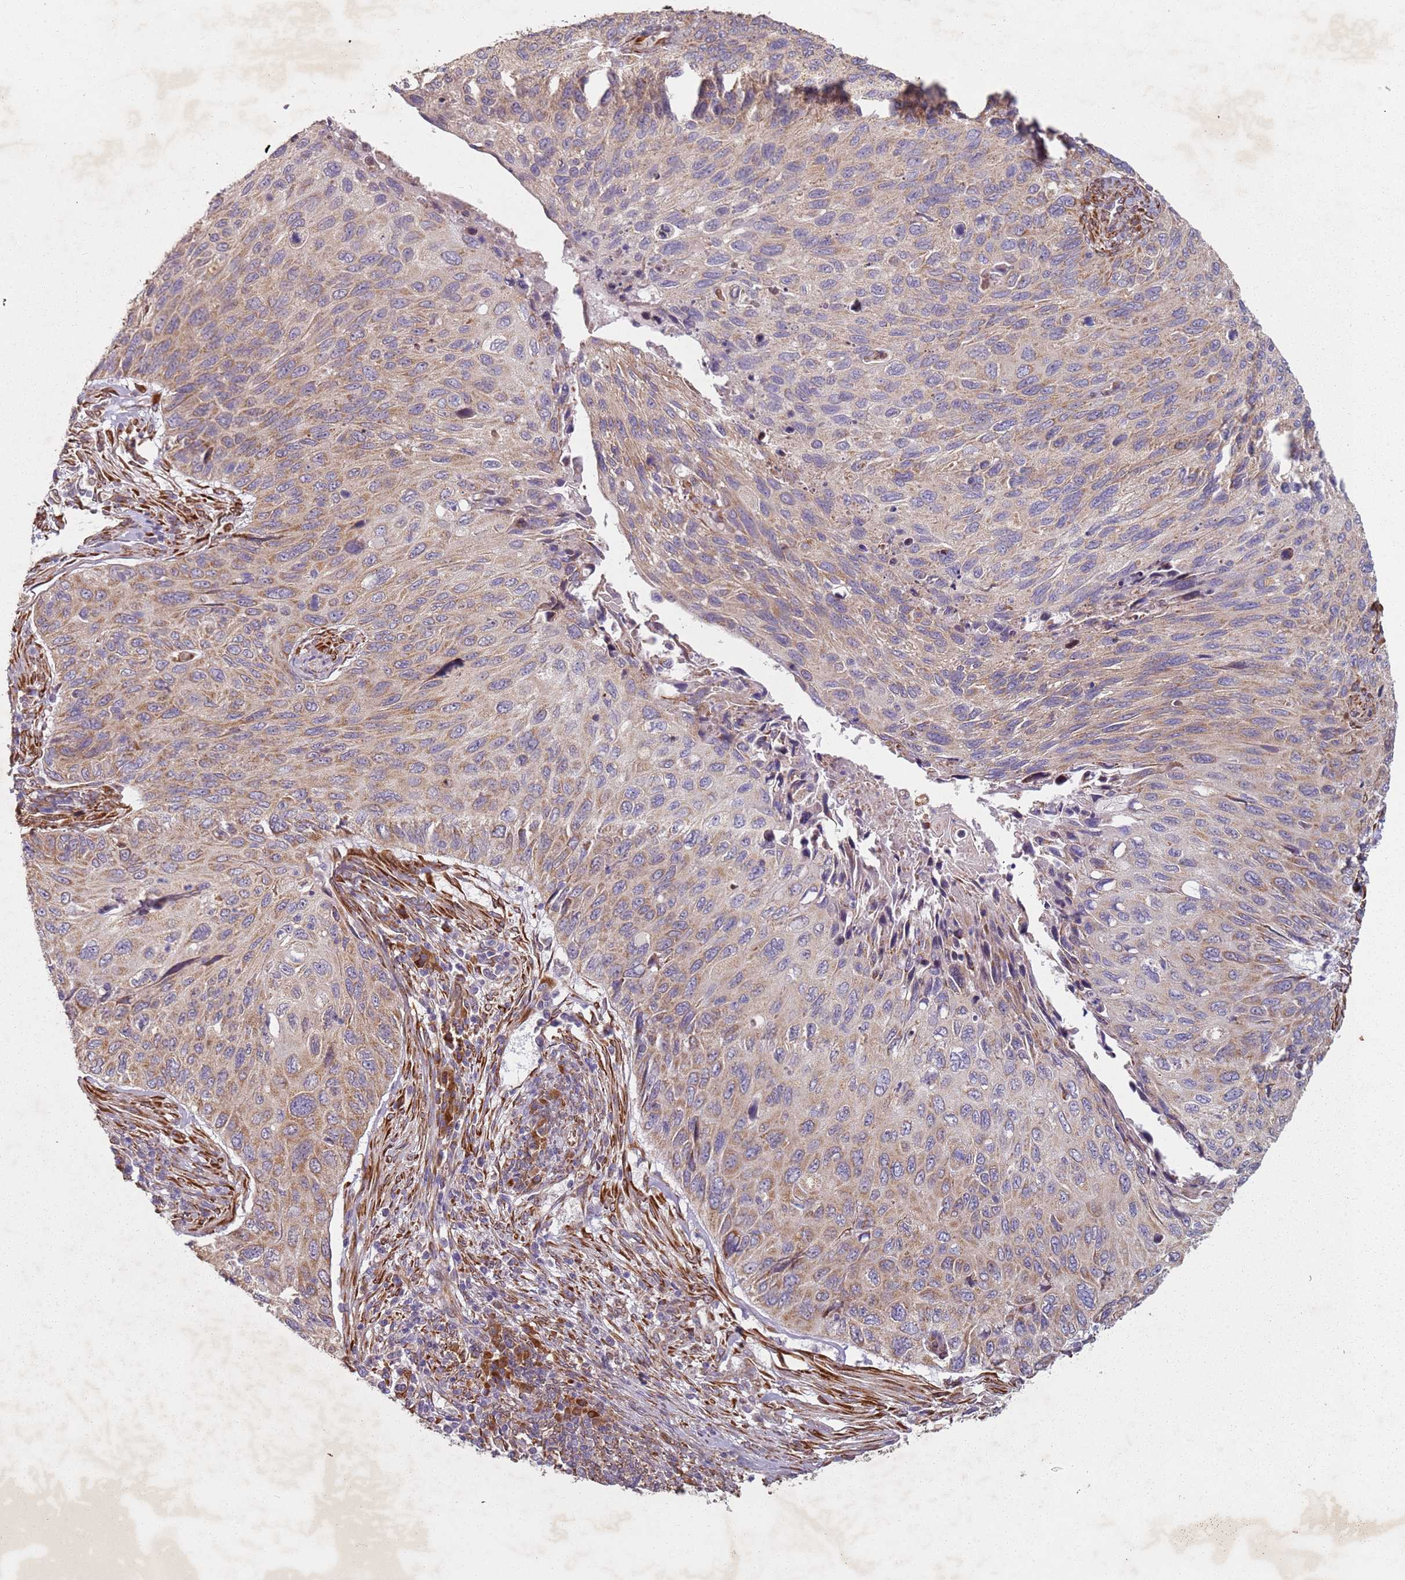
{"staining": {"intensity": "moderate", "quantity": "25%-75%", "location": "cytoplasmic/membranous"}, "tissue": "cervical cancer", "cell_type": "Tumor cells", "image_type": "cancer", "snomed": [{"axis": "morphology", "description": "Squamous cell carcinoma, NOS"}, {"axis": "topography", "description": "Cervix"}], "caption": "A histopathology image showing moderate cytoplasmic/membranous positivity in about 25%-75% of tumor cells in squamous cell carcinoma (cervical), as visualized by brown immunohistochemical staining.", "gene": "ARFRP1", "patient": {"sex": "female", "age": 70}}